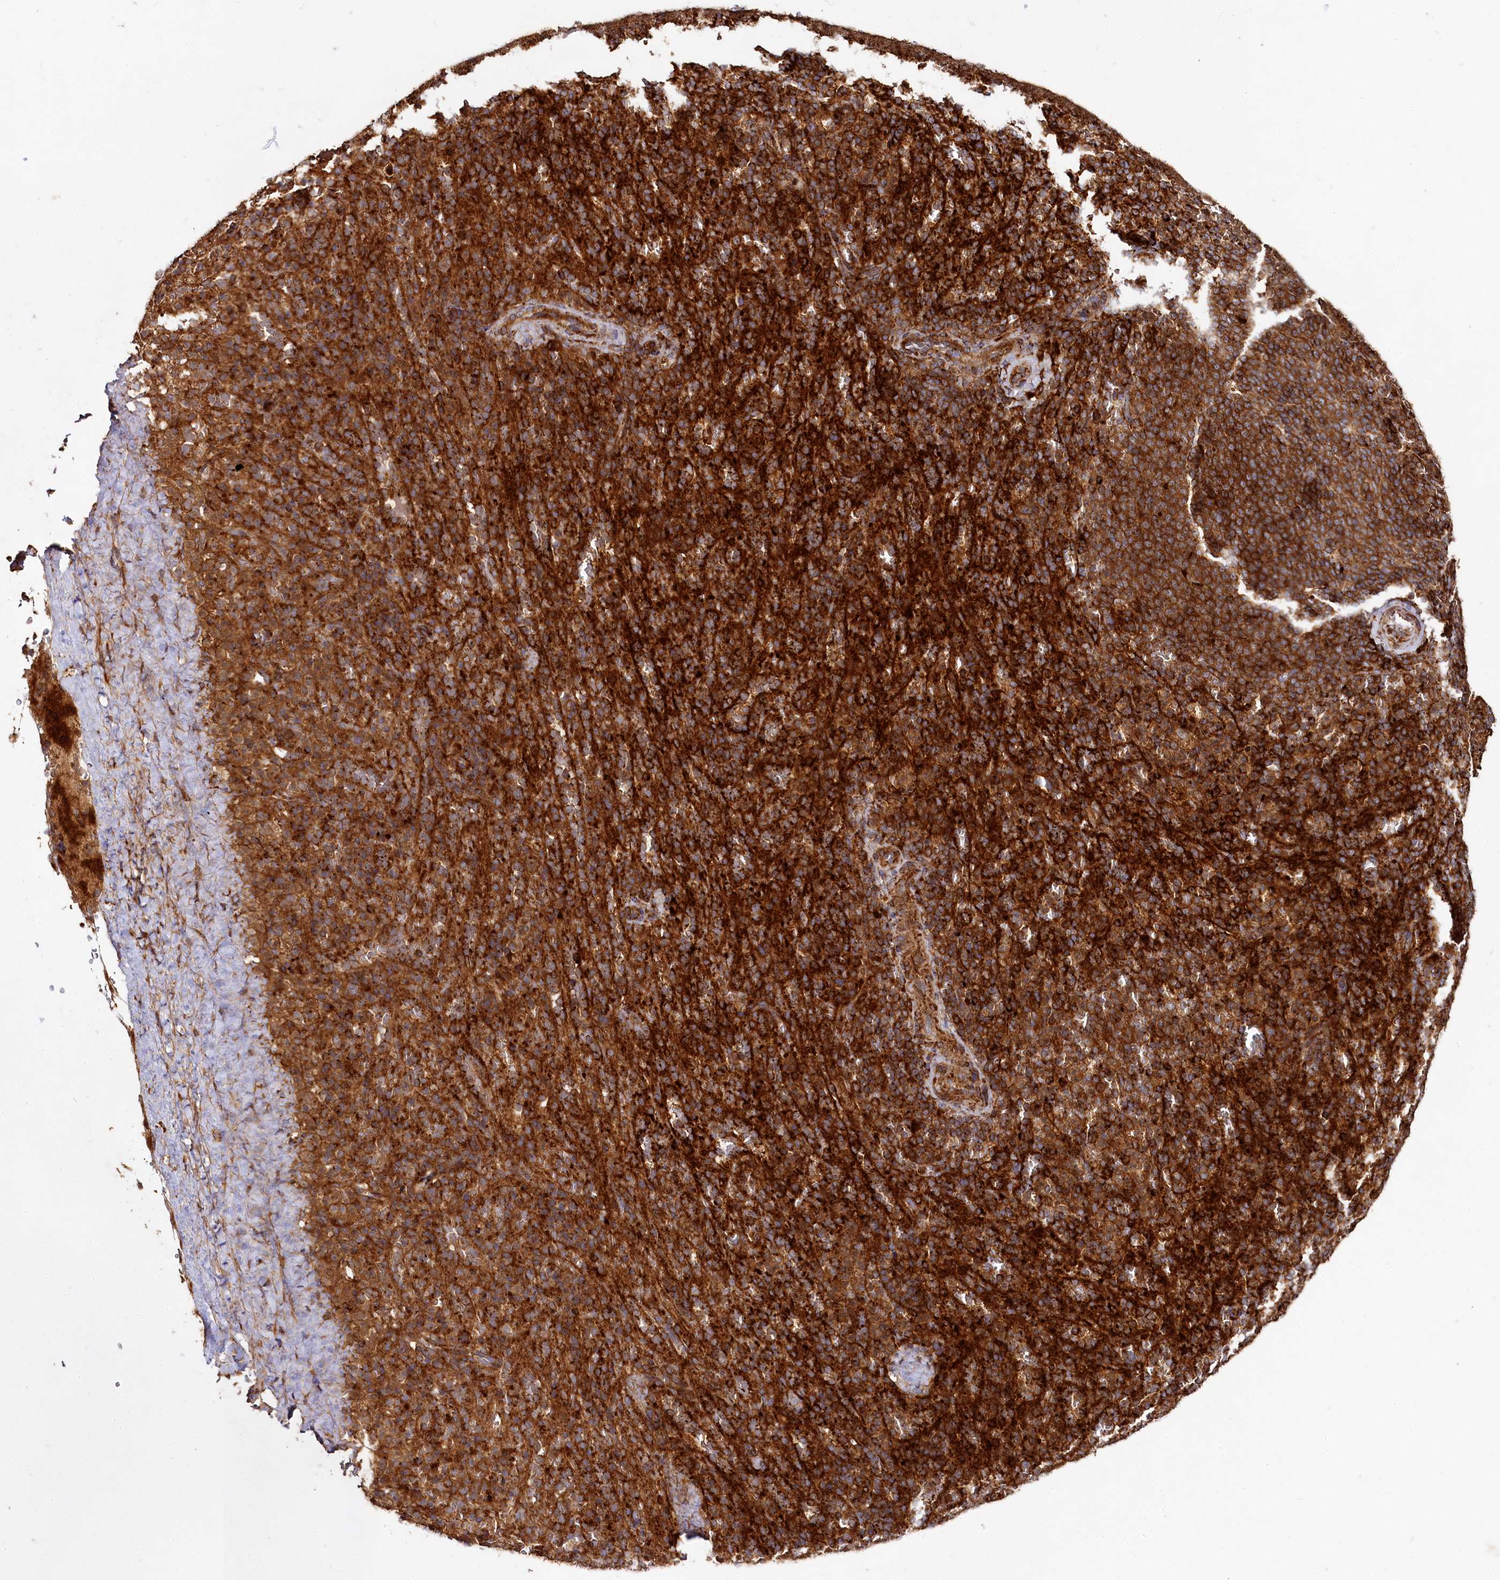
{"staining": {"intensity": "strong", "quantity": ">75%", "location": "cytoplasmic/membranous"}, "tissue": "spleen", "cell_type": "Cells in red pulp", "image_type": "normal", "snomed": [{"axis": "morphology", "description": "Normal tissue, NOS"}, {"axis": "topography", "description": "Spleen"}], "caption": "About >75% of cells in red pulp in benign human spleen exhibit strong cytoplasmic/membranous protein staining as visualized by brown immunohistochemical staining.", "gene": "WDR73", "patient": {"sex": "female", "age": 21}}